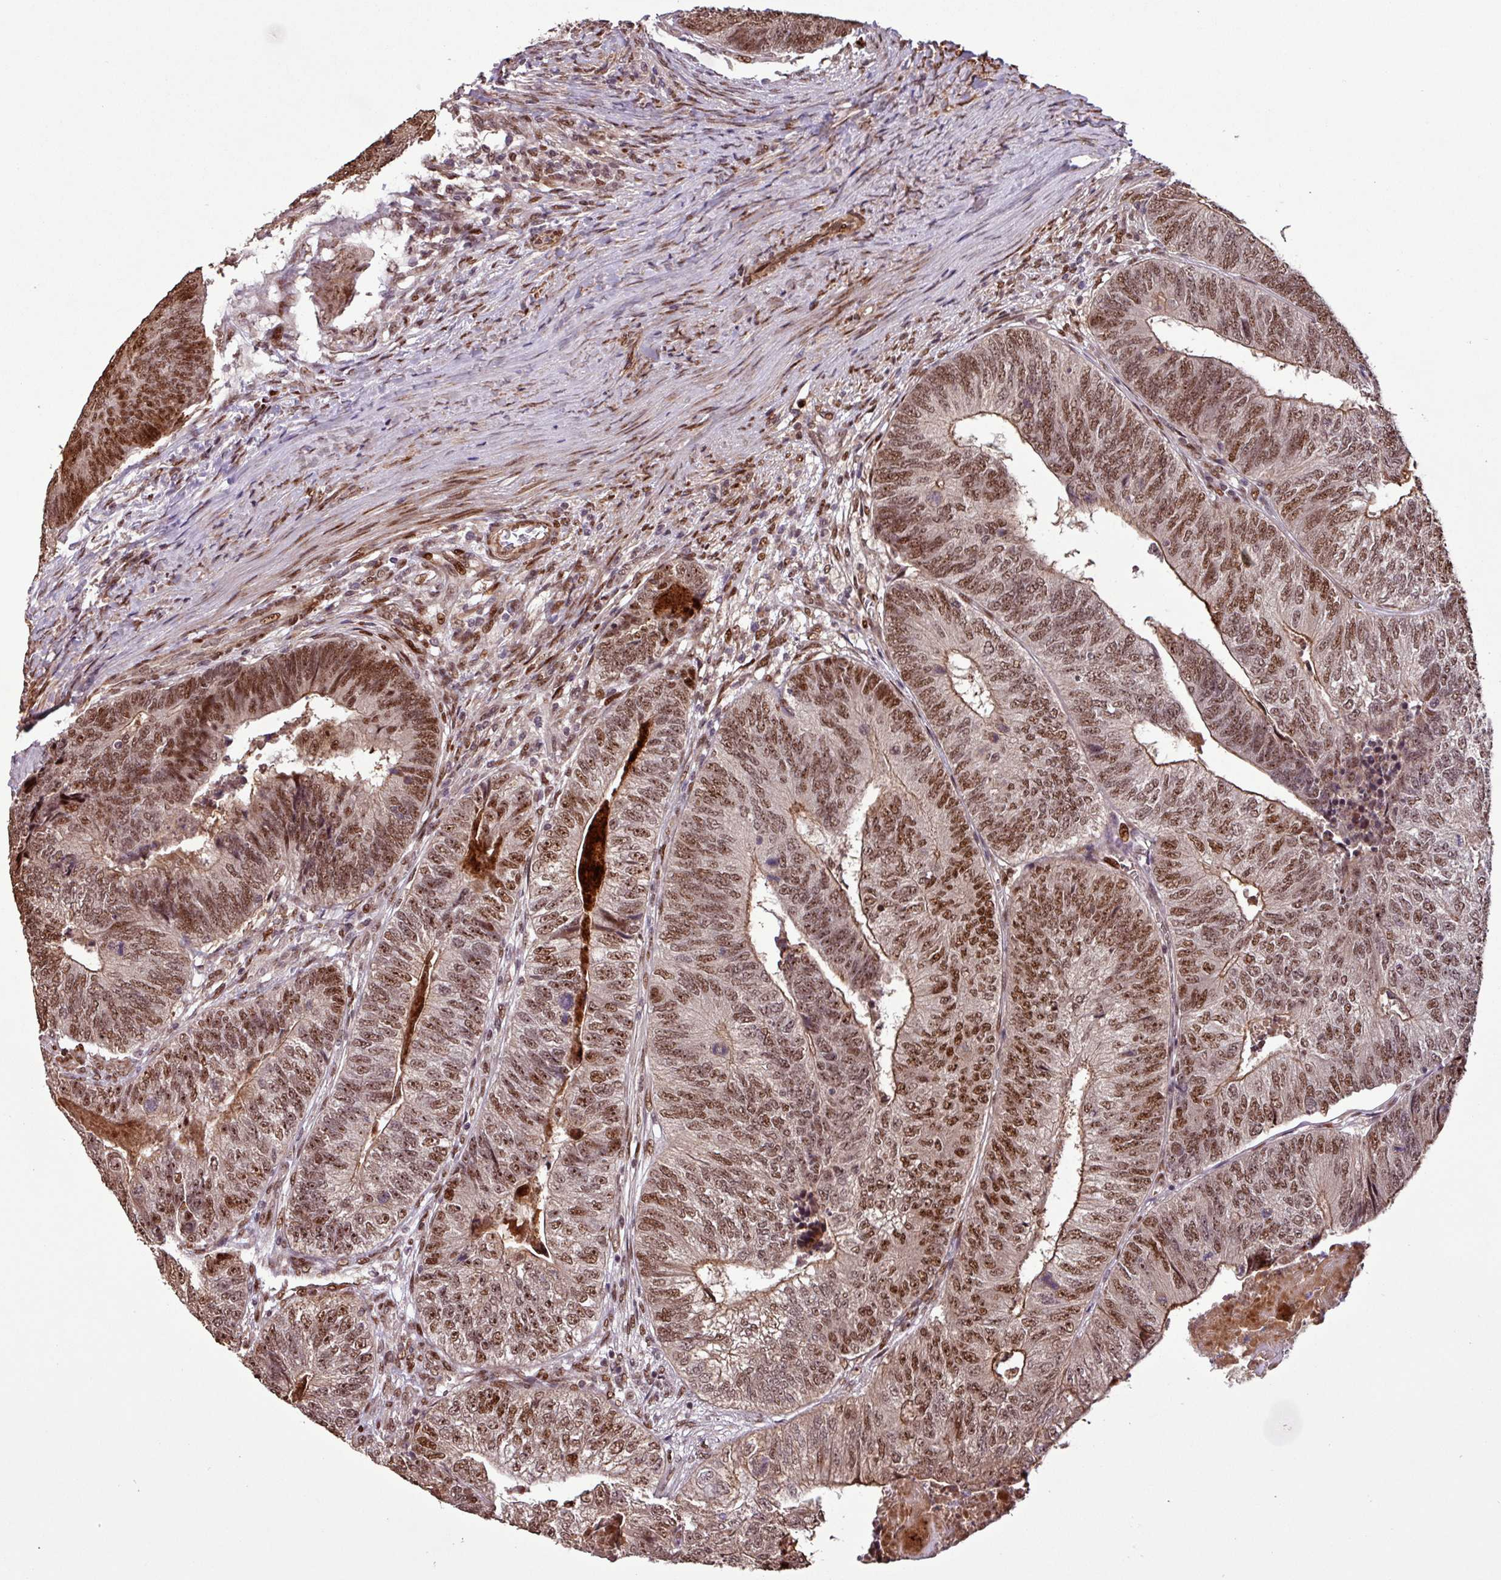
{"staining": {"intensity": "moderate", "quantity": ">75%", "location": "nuclear"}, "tissue": "colorectal cancer", "cell_type": "Tumor cells", "image_type": "cancer", "snomed": [{"axis": "morphology", "description": "Adenocarcinoma, NOS"}, {"axis": "topography", "description": "Colon"}], "caption": "IHC image of human colorectal cancer stained for a protein (brown), which shows medium levels of moderate nuclear staining in about >75% of tumor cells.", "gene": "SLC22A24", "patient": {"sex": "female", "age": 67}}